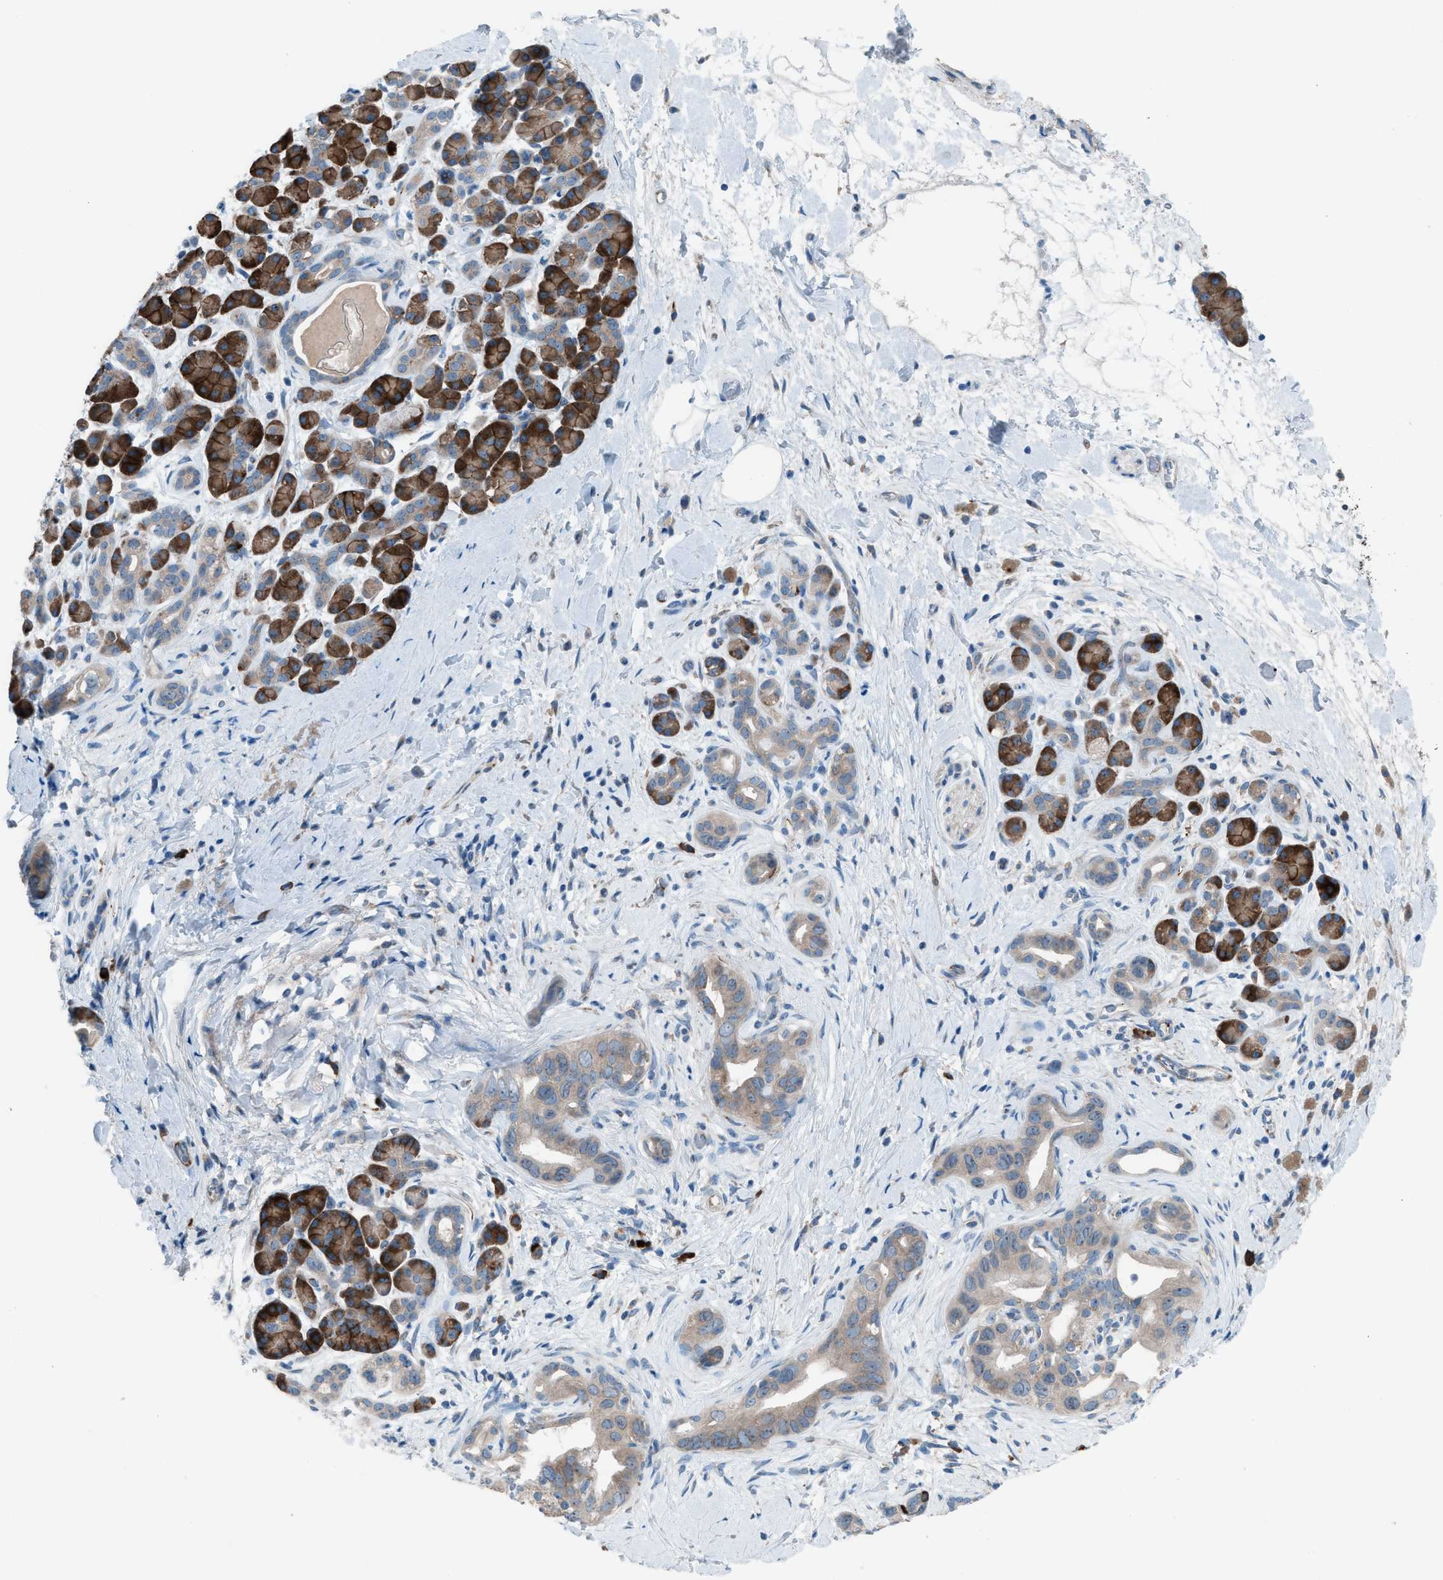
{"staining": {"intensity": "weak", "quantity": ">75%", "location": "cytoplasmic/membranous"}, "tissue": "pancreatic cancer", "cell_type": "Tumor cells", "image_type": "cancer", "snomed": [{"axis": "morphology", "description": "Adenocarcinoma, NOS"}, {"axis": "topography", "description": "Pancreas"}], "caption": "A micrograph of human pancreatic cancer stained for a protein shows weak cytoplasmic/membranous brown staining in tumor cells. Nuclei are stained in blue.", "gene": "HEG1", "patient": {"sex": "male", "age": 55}}